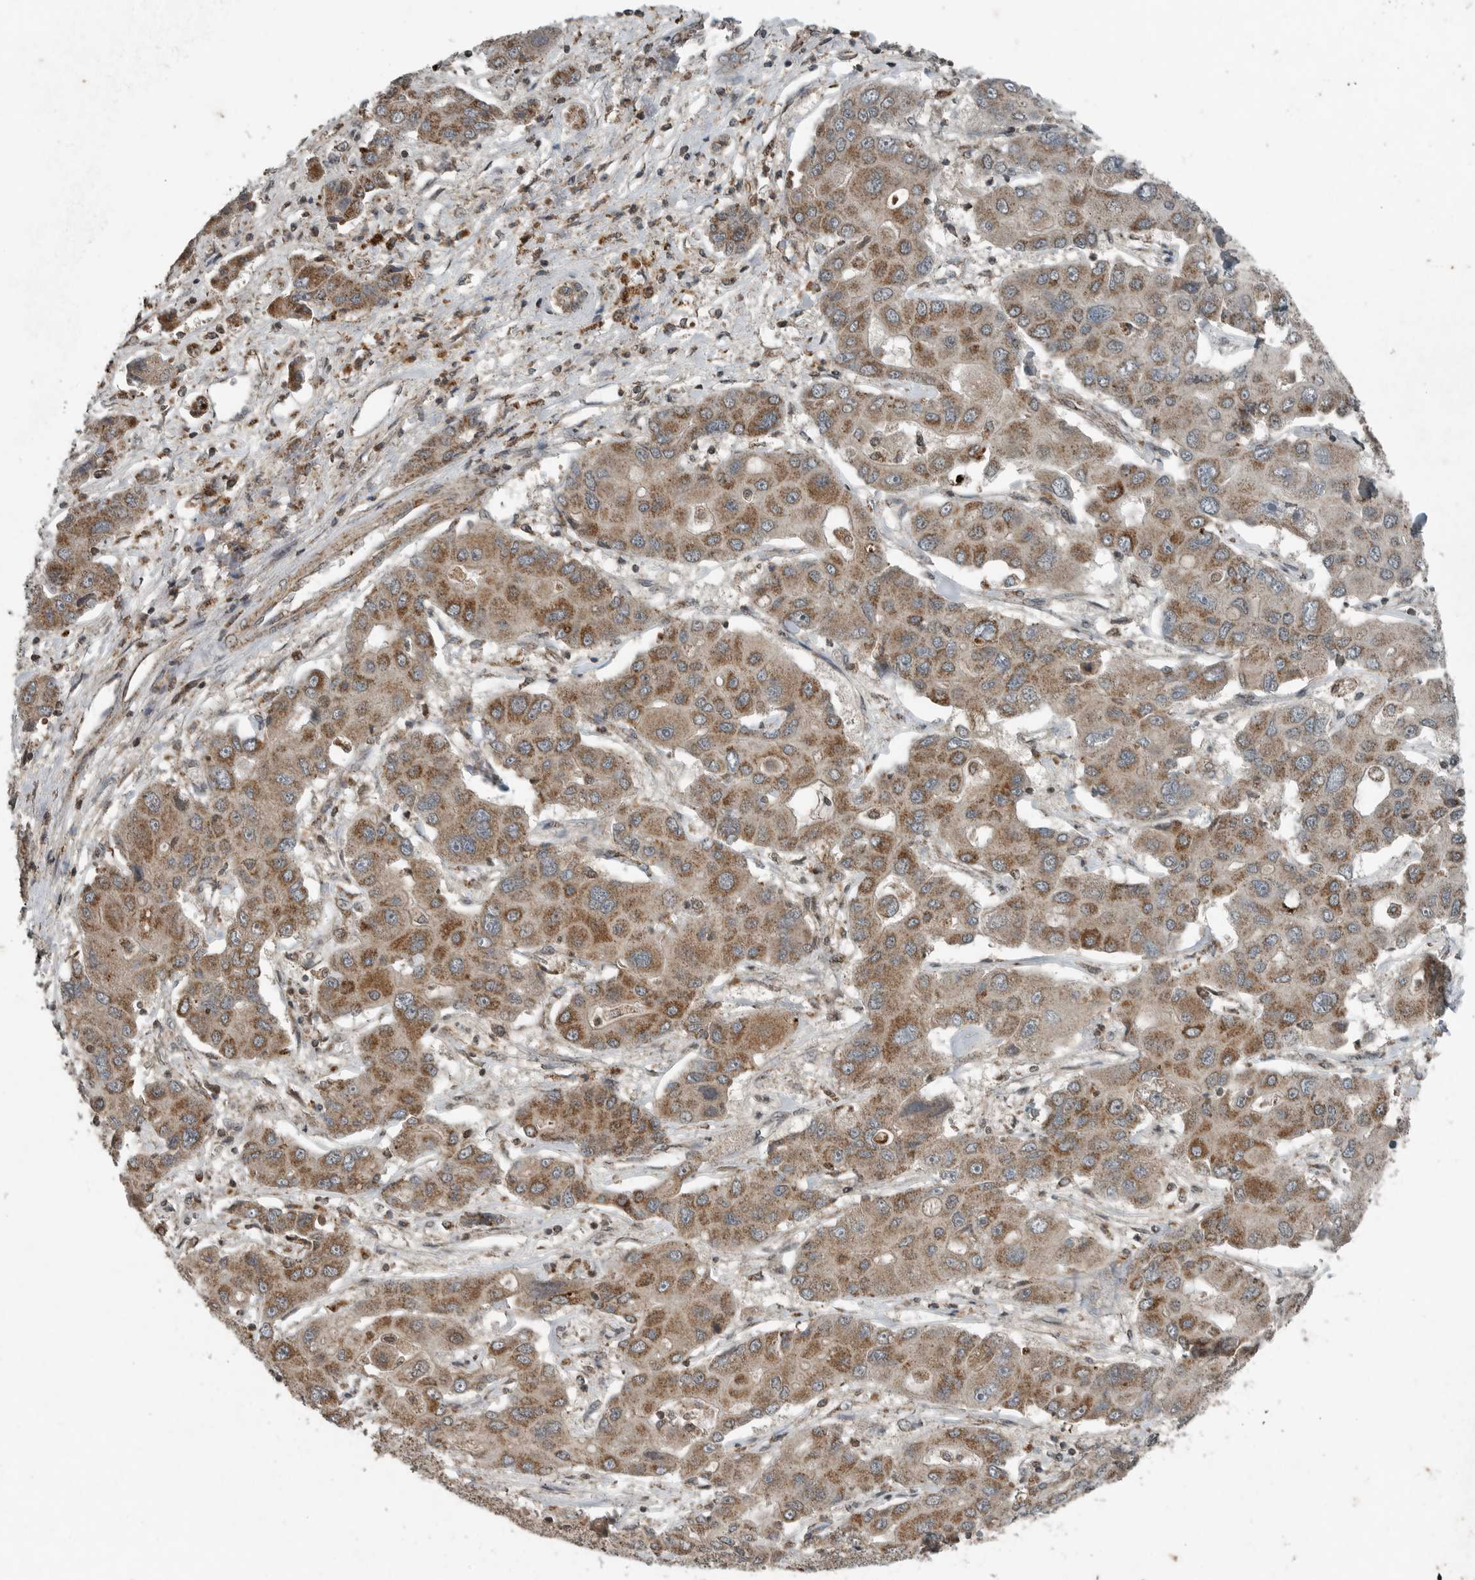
{"staining": {"intensity": "moderate", "quantity": ">75%", "location": "cytoplasmic/membranous"}, "tissue": "liver cancer", "cell_type": "Tumor cells", "image_type": "cancer", "snomed": [{"axis": "morphology", "description": "Cholangiocarcinoma"}, {"axis": "topography", "description": "Liver"}], "caption": "Tumor cells exhibit medium levels of moderate cytoplasmic/membranous staining in about >75% of cells in liver cholangiocarcinoma.", "gene": "IL6ST", "patient": {"sex": "male", "age": 67}}